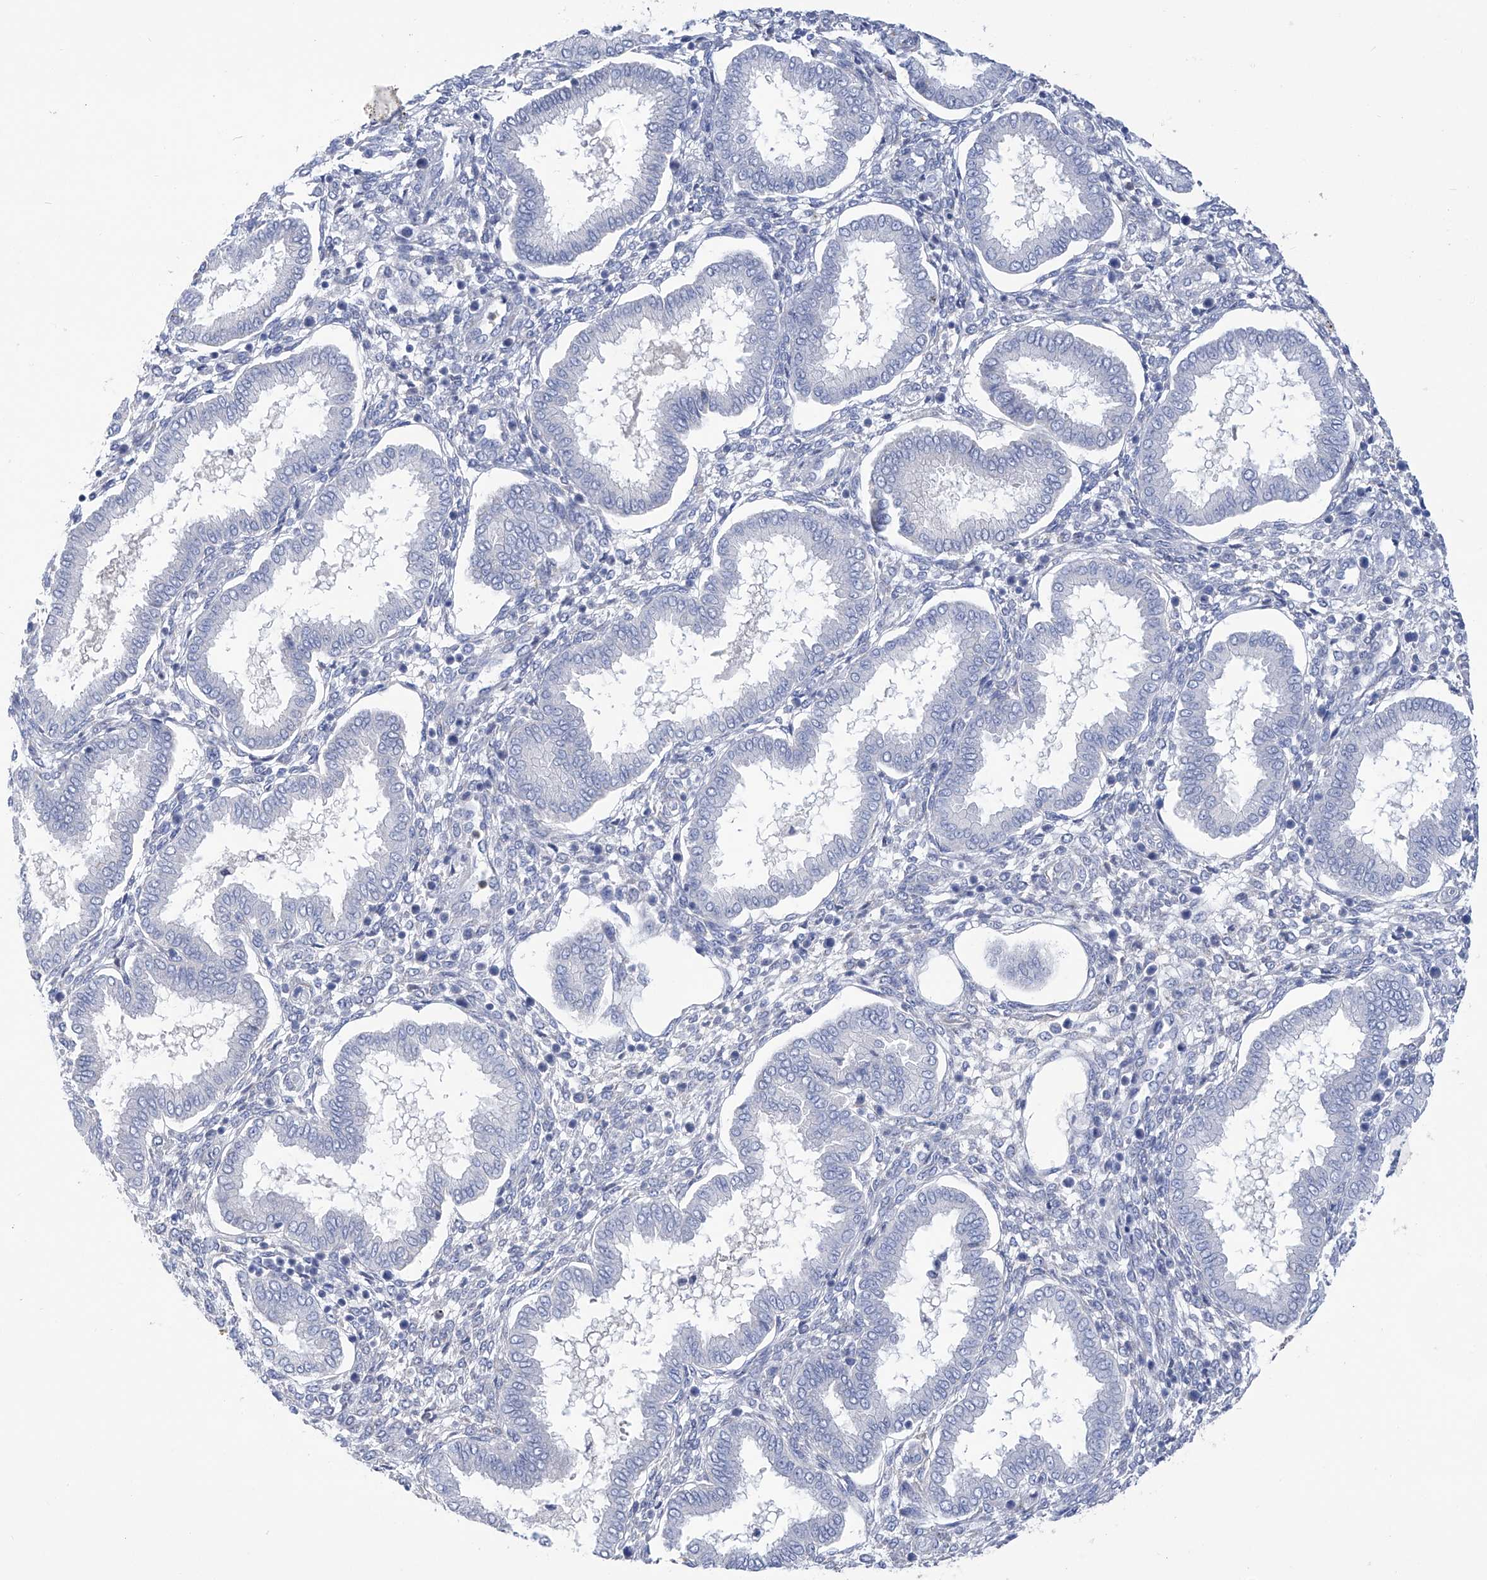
{"staining": {"intensity": "negative", "quantity": "none", "location": "none"}, "tissue": "endometrium", "cell_type": "Cells in endometrial stroma", "image_type": "normal", "snomed": [{"axis": "morphology", "description": "Normal tissue, NOS"}, {"axis": "topography", "description": "Endometrium"}], "caption": "Cells in endometrial stroma are negative for brown protein staining in normal endometrium. (DAB immunohistochemistry (IHC), high magnification).", "gene": "PHF20", "patient": {"sex": "female", "age": 24}}